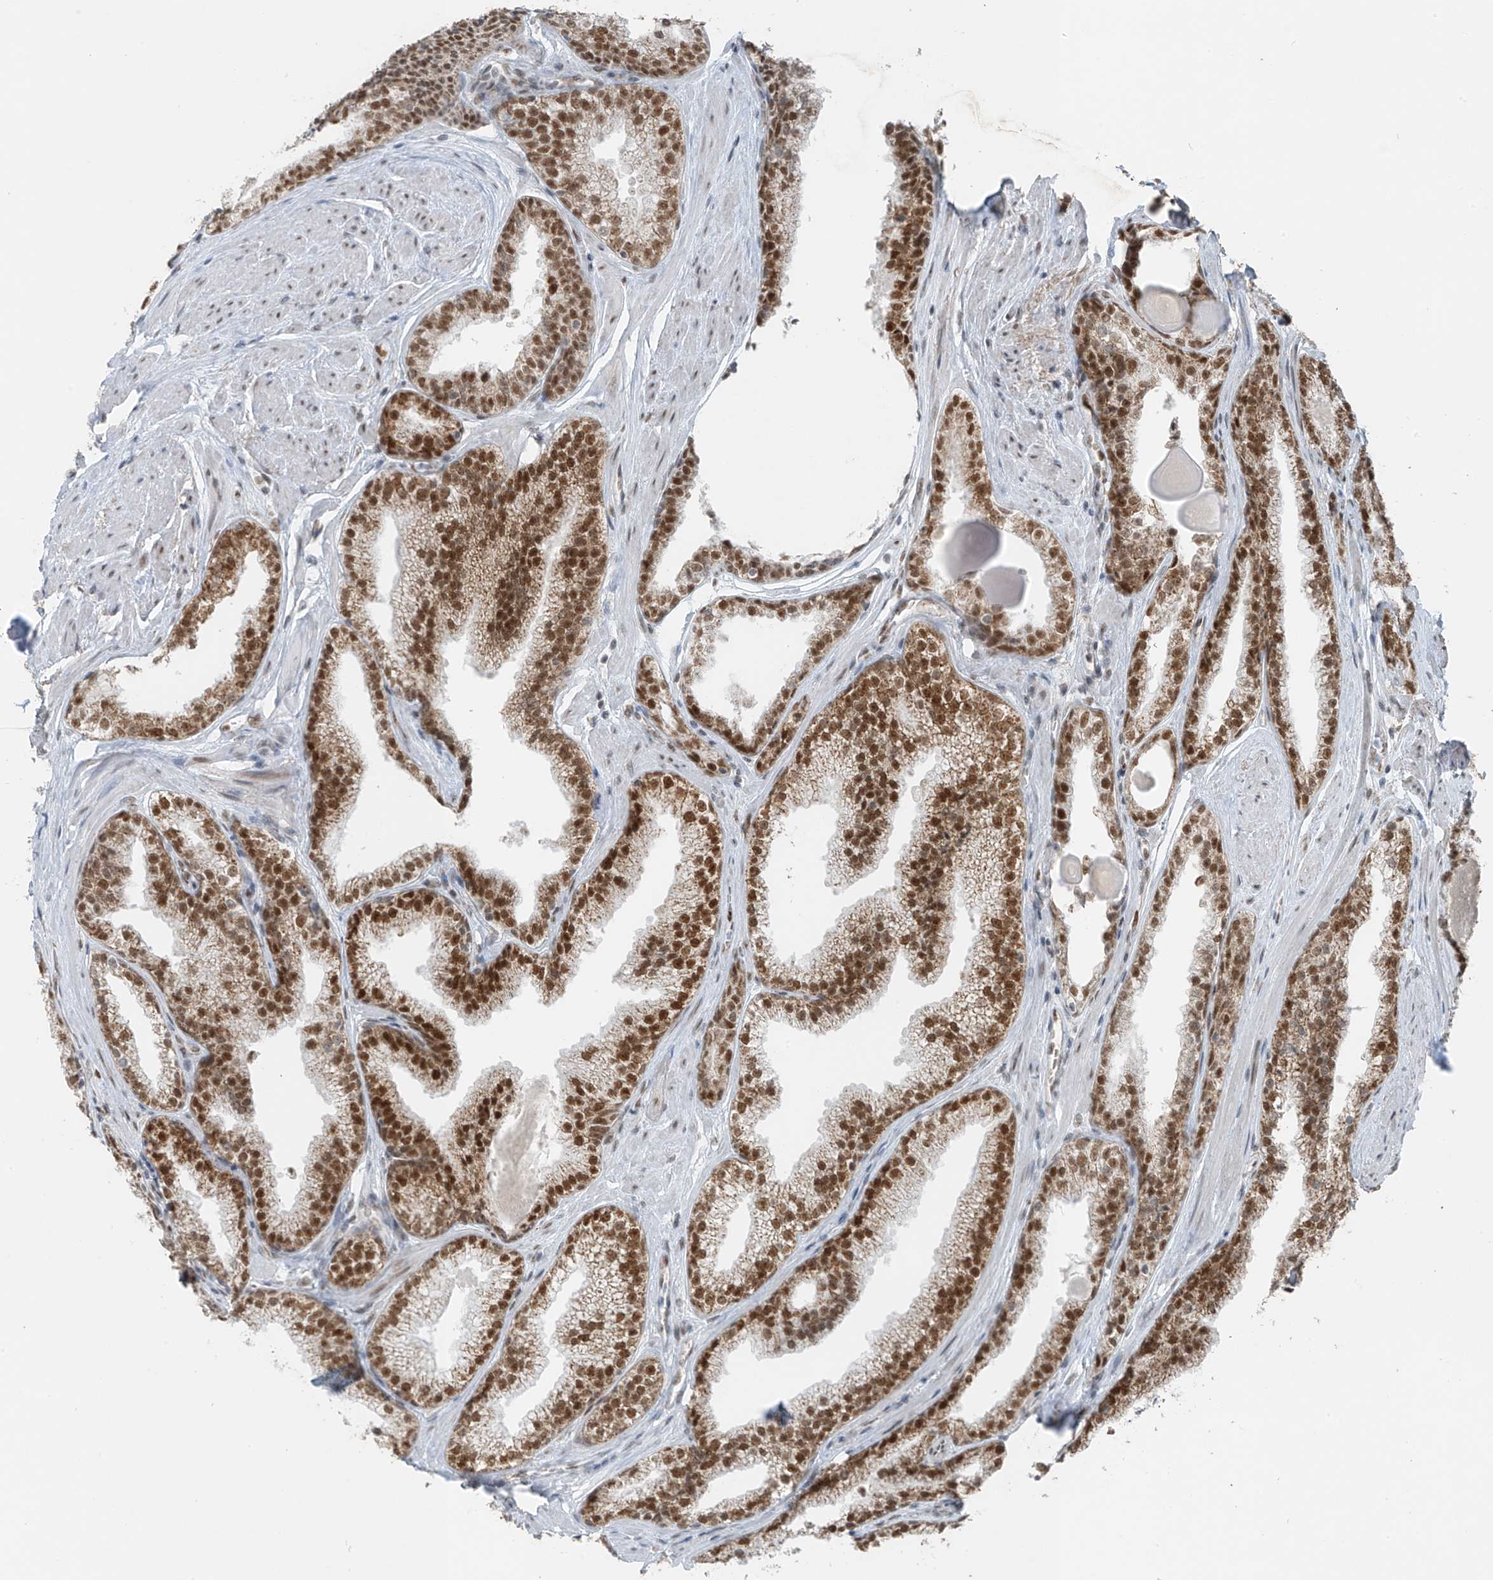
{"staining": {"intensity": "strong", "quantity": ">75%", "location": "nuclear"}, "tissue": "prostate cancer", "cell_type": "Tumor cells", "image_type": "cancer", "snomed": [{"axis": "morphology", "description": "Adenocarcinoma, High grade"}, {"axis": "topography", "description": "Prostate"}], "caption": "Immunohistochemical staining of prostate cancer exhibits strong nuclear protein positivity in approximately >75% of tumor cells. The protein of interest is stained brown, and the nuclei are stained in blue (DAB (3,3'-diaminobenzidine) IHC with brightfield microscopy, high magnification).", "gene": "WRNIP1", "patient": {"sex": "male", "age": 63}}